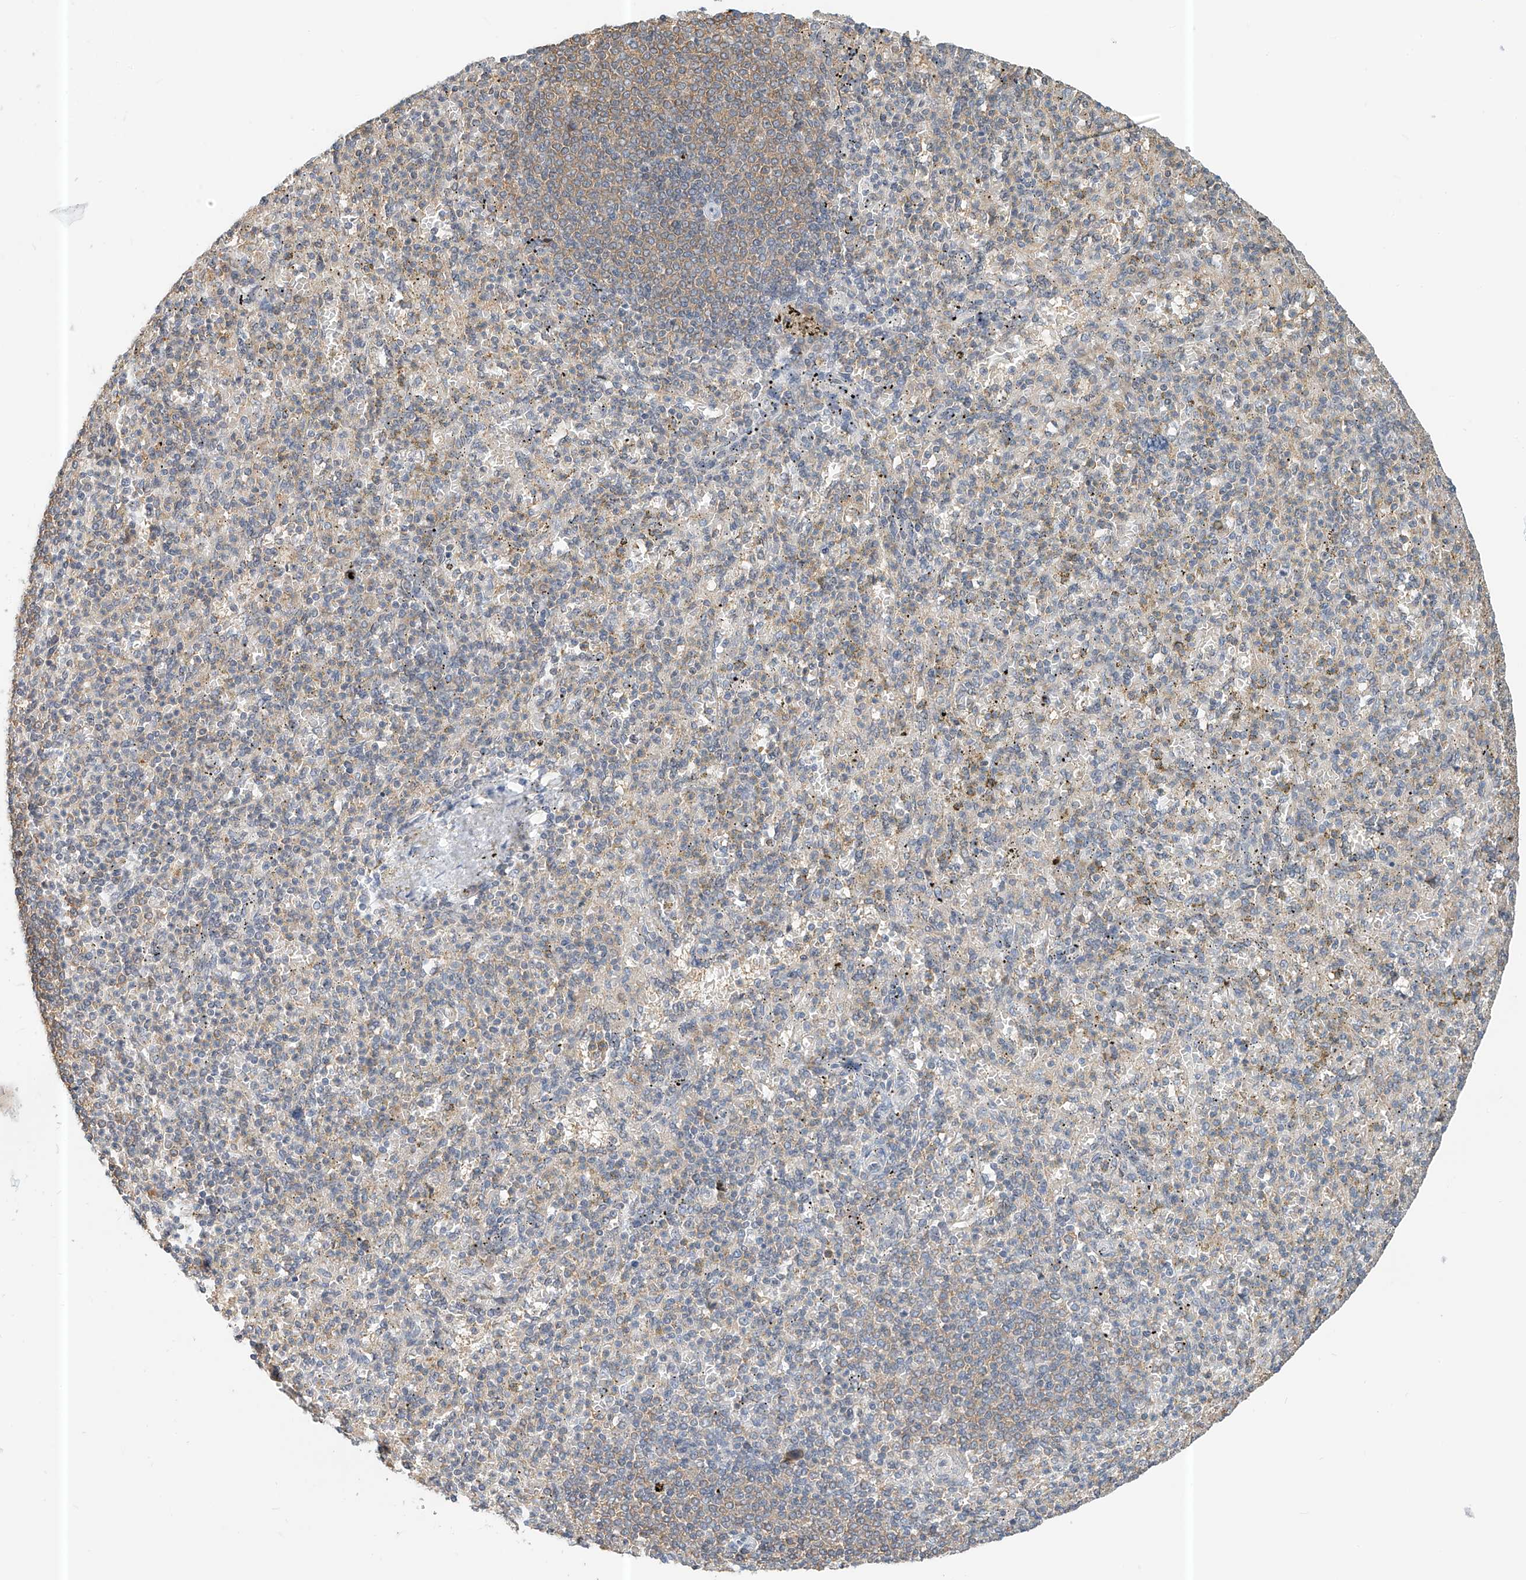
{"staining": {"intensity": "weak", "quantity": "<25%", "location": "cytoplasmic/membranous"}, "tissue": "spleen", "cell_type": "Cells in red pulp", "image_type": "normal", "snomed": [{"axis": "morphology", "description": "Normal tissue, NOS"}, {"axis": "topography", "description": "Spleen"}], "caption": "Spleen stained for a protein using immunohistochemistry demonstrates no positivity cells in red pulp.", "gene": "PPA2", "patient": {"sex": "female", "age": 74}}